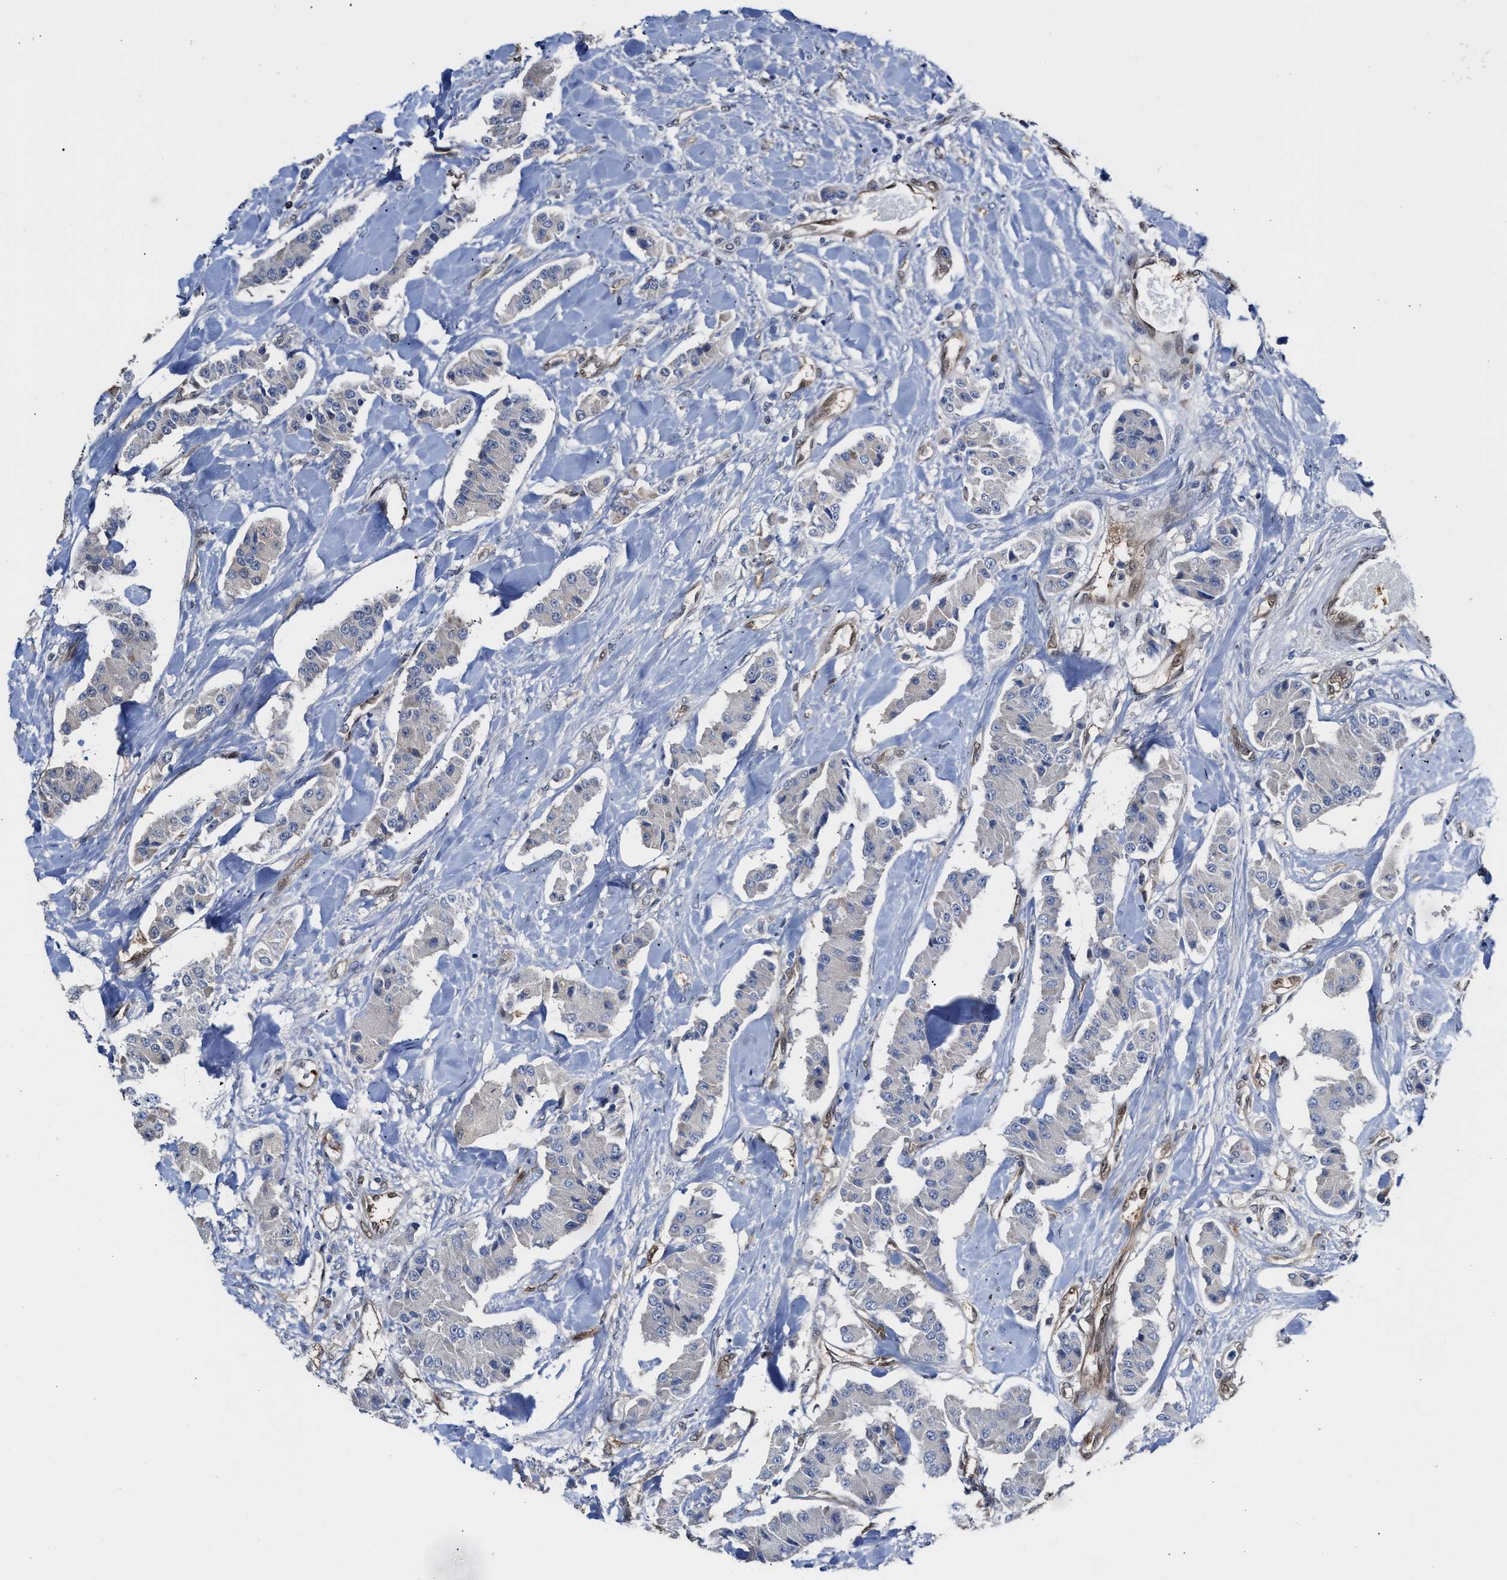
{"staining": {"intensity": "negative", "quantity": "none", "location": "none"}, "tissue": "carcinoid", "cell_type": "Tumor cells", "image_type": "cancer", "snomed": [{"axis": "morphology", "description": "Carcinoid, malignant, NOS"}, {"axis": "topography", "description": "Pancreas"}], "caption": "Carcinoid (malignant) was stained to show a protein in brown. There is no significant expression in tumor cells. (DAB IHC, high magnification).", "gene": "TP53I3", "patient": {"sex": "male", "age": 41}}